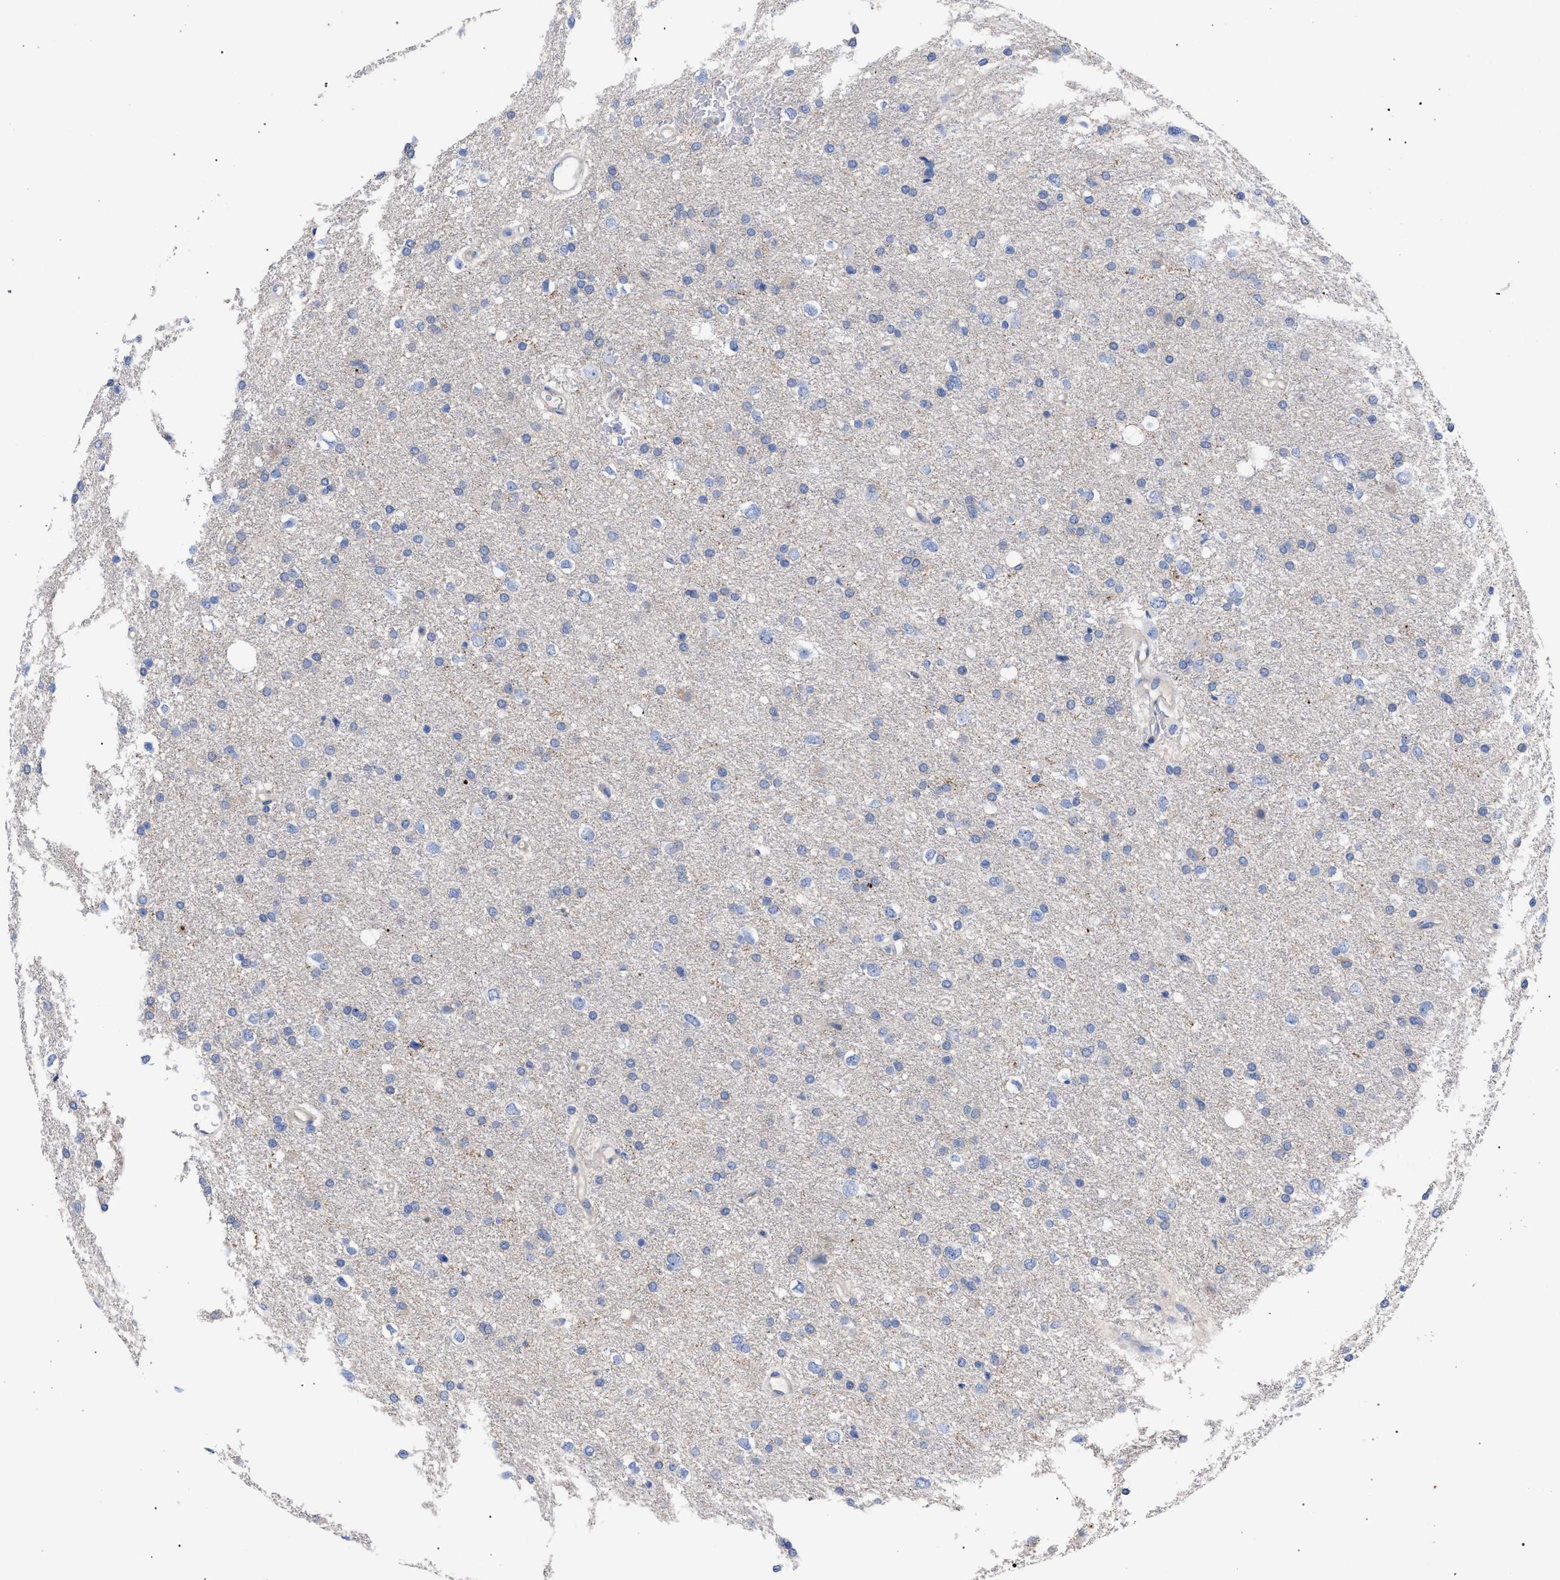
{"staining": {"intensity": "negative", "quantity": "none", "location": "none"}, "tissue": "glioma", "cell_type": "Tumor cells", "image_type": "cancer", "snomed": [{"axis": "morphology", "description": "Glioma, malignant, Low grade"}, {"axis": "topography", "description": "Brain"}], "caption": "Protein analysis of malignant glioma (low-grade) exhibits no significant positivity in tumor cells.", "gene": "GMPR", "patient": {"sex": "female", "age": 37}}